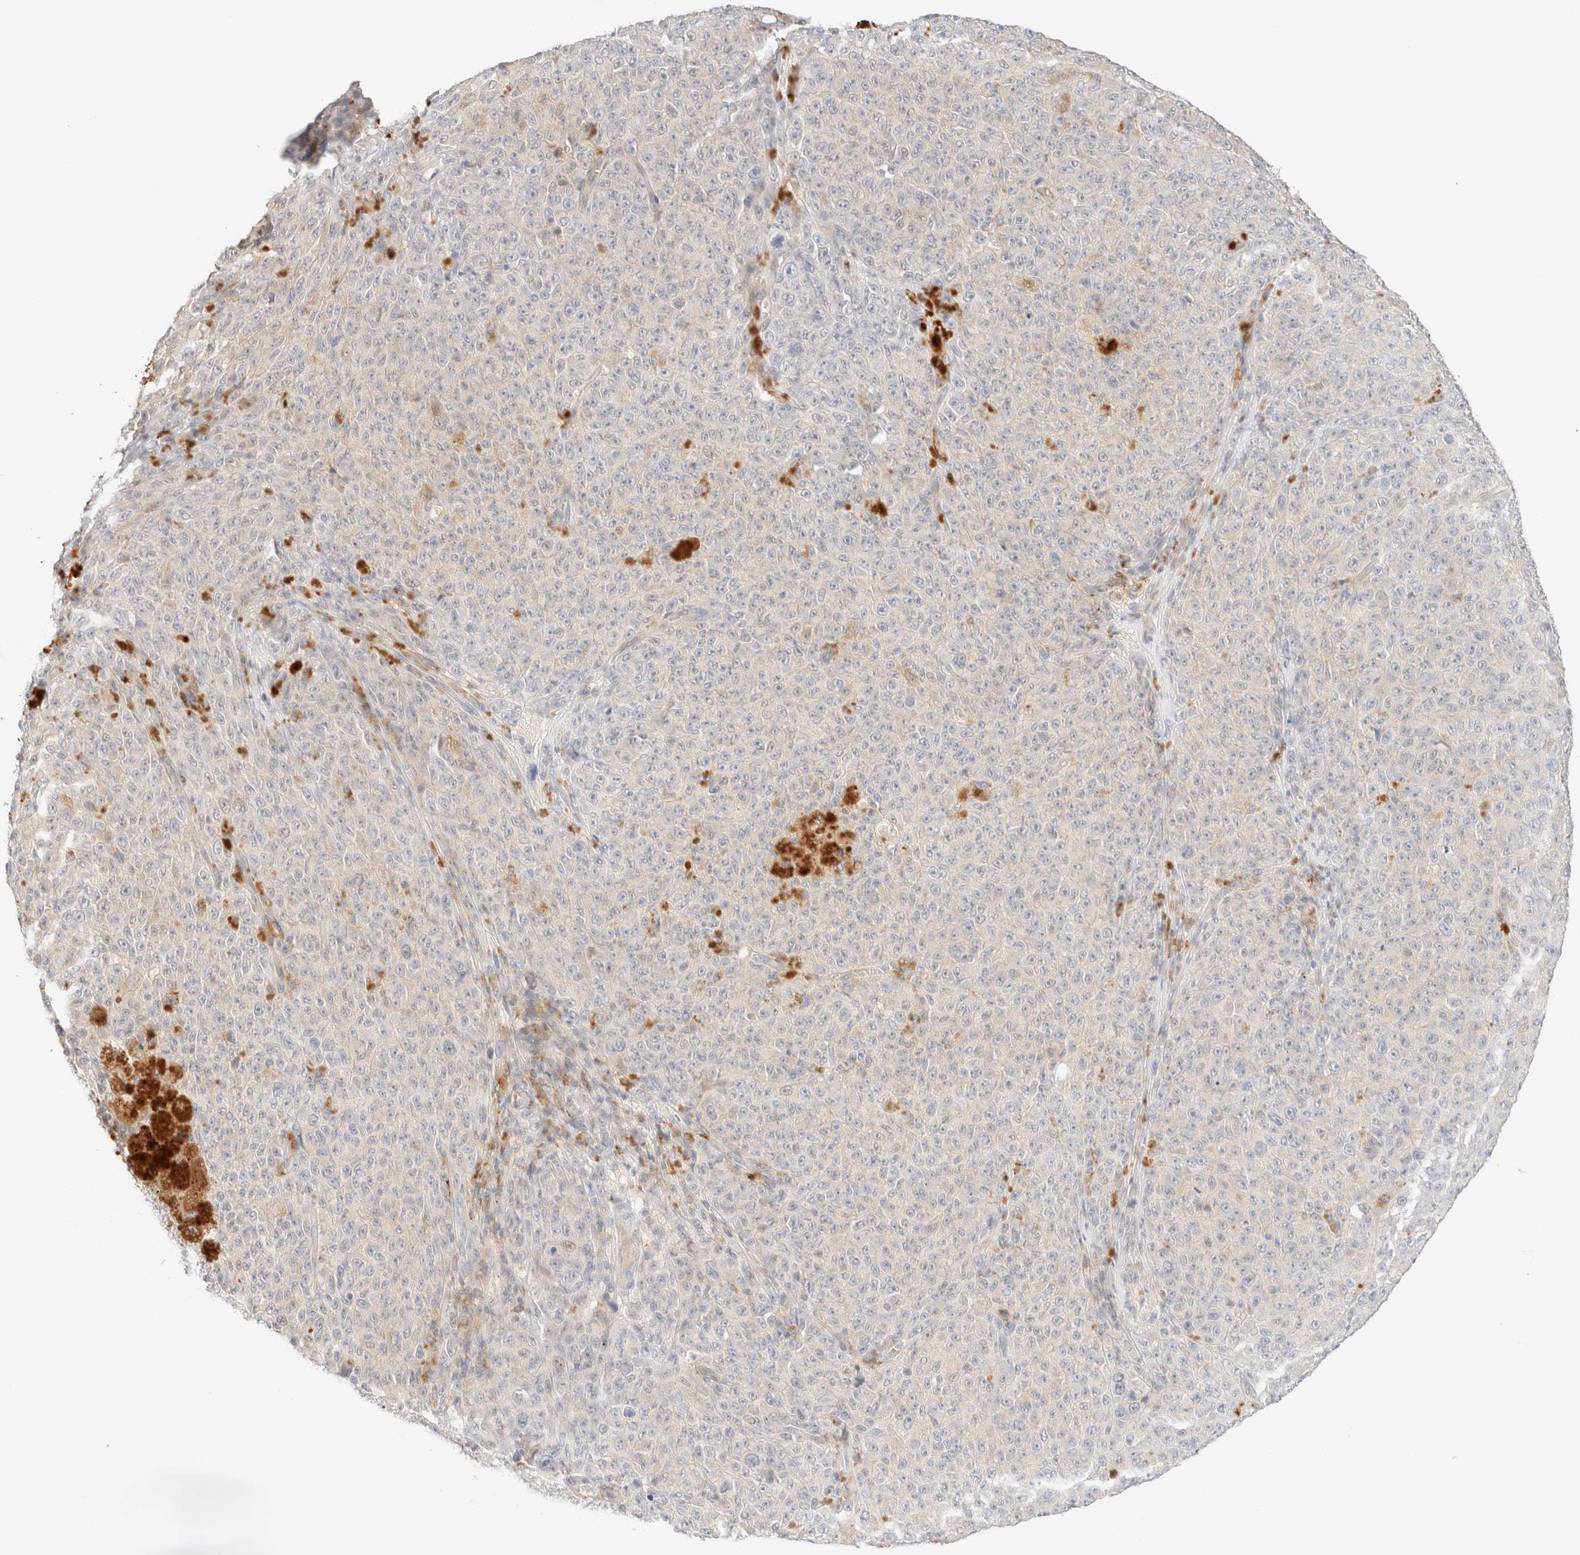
{"staining": {"intensity": "negative", "quantity": "none", "location": "none"}, "tissue": "melanoma", "cell_type": "Tumor cells", "image_type": "cancer", "snomed": [{"axis": "morphology", "description": "Malignant melanoma, NOS"}, {"axis": "topography", "description": "Skin"}], "caption": "High power microscopy photomicrograph of an immunohistochemistry (IHC) photomicrograph of melanoma, revealing no significant positivity in tumor cells.", "gene": "SGSM2", "patient": {"sex": "female", "age": 82}}